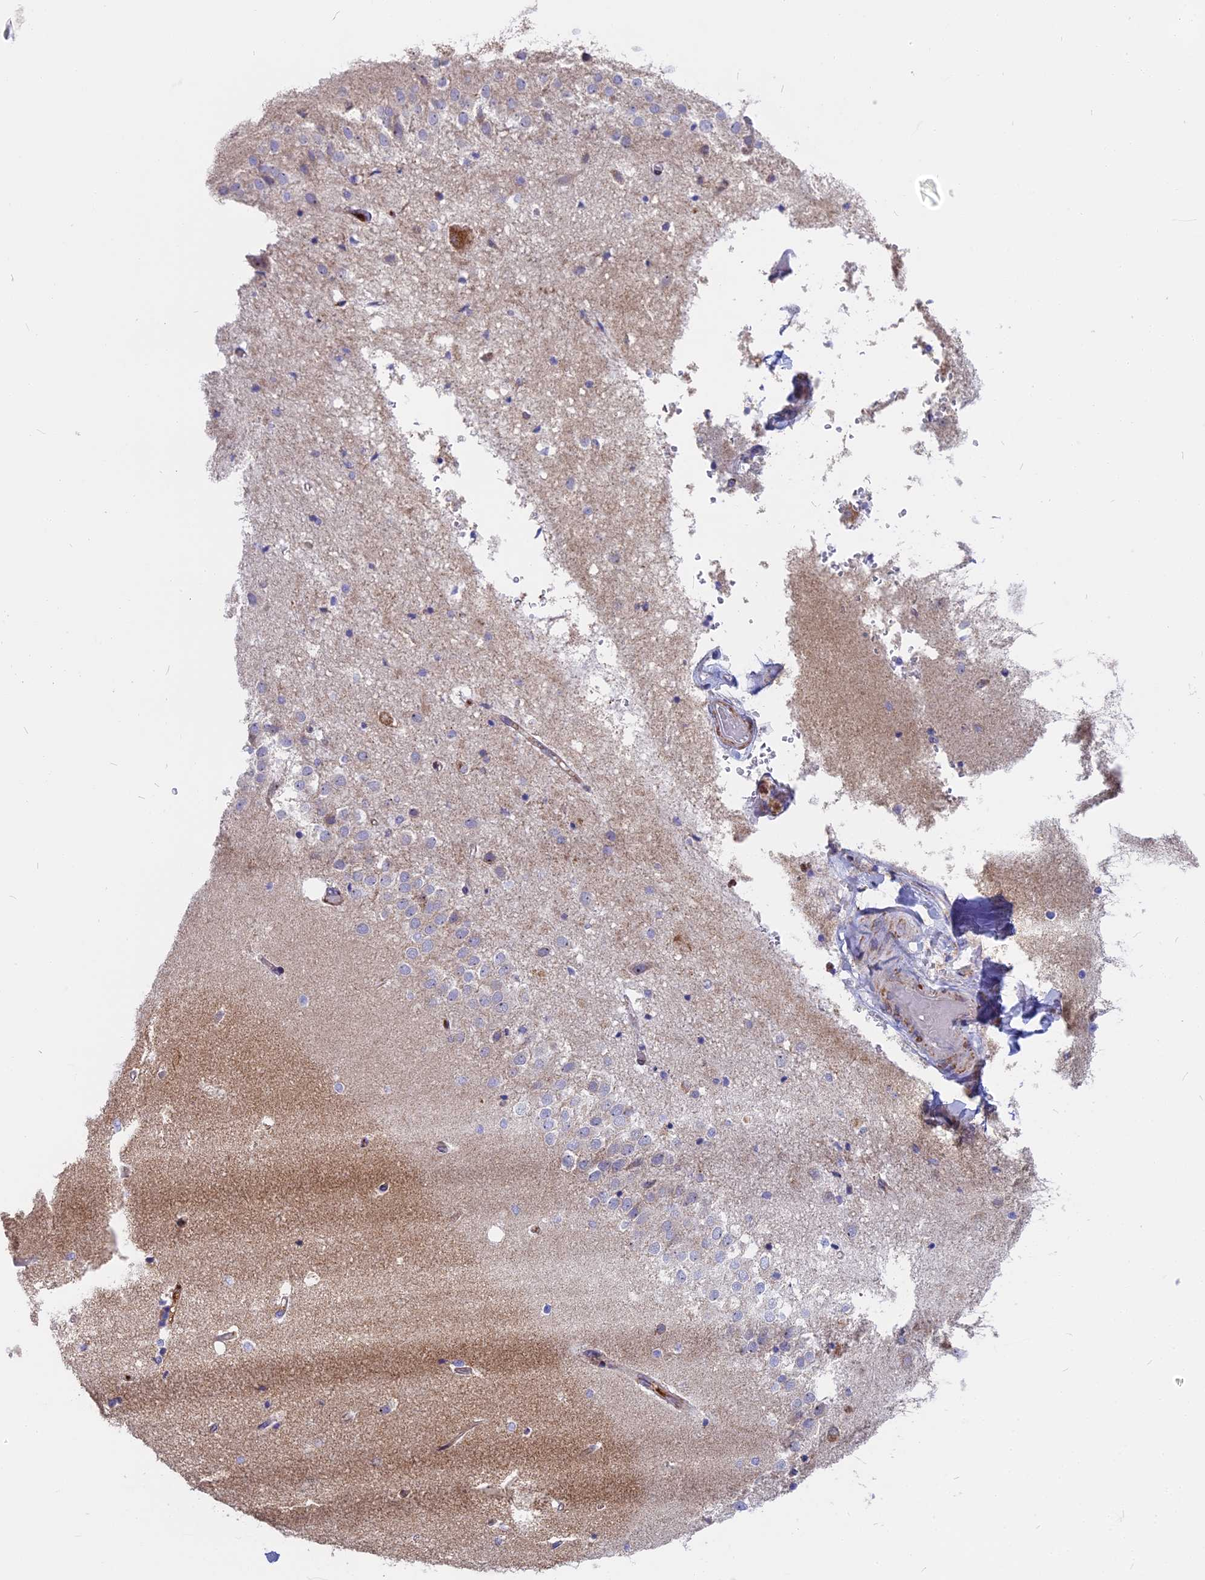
{"staining": {"intensity": "negative", "quantity": "none", "location": "none"}, "tissue": "hippocampus", "cell_type": "Glial cells", "image_type": "normal", "snomed": [{"axis": "morphology", "description": "Normal tissue, NOS"}, {"axis": "topography", "description": "Hippocampus"}], "caption": "DAB (3,3'-diaminobenzidine) immunohistochemical staining of benign hippocampus exhibits no significant staining in glial cells. (IHC, brightfield microscopy, high magnification).", "gene": "DTWD1", "patient": {"sex": "female", "age": 52}}